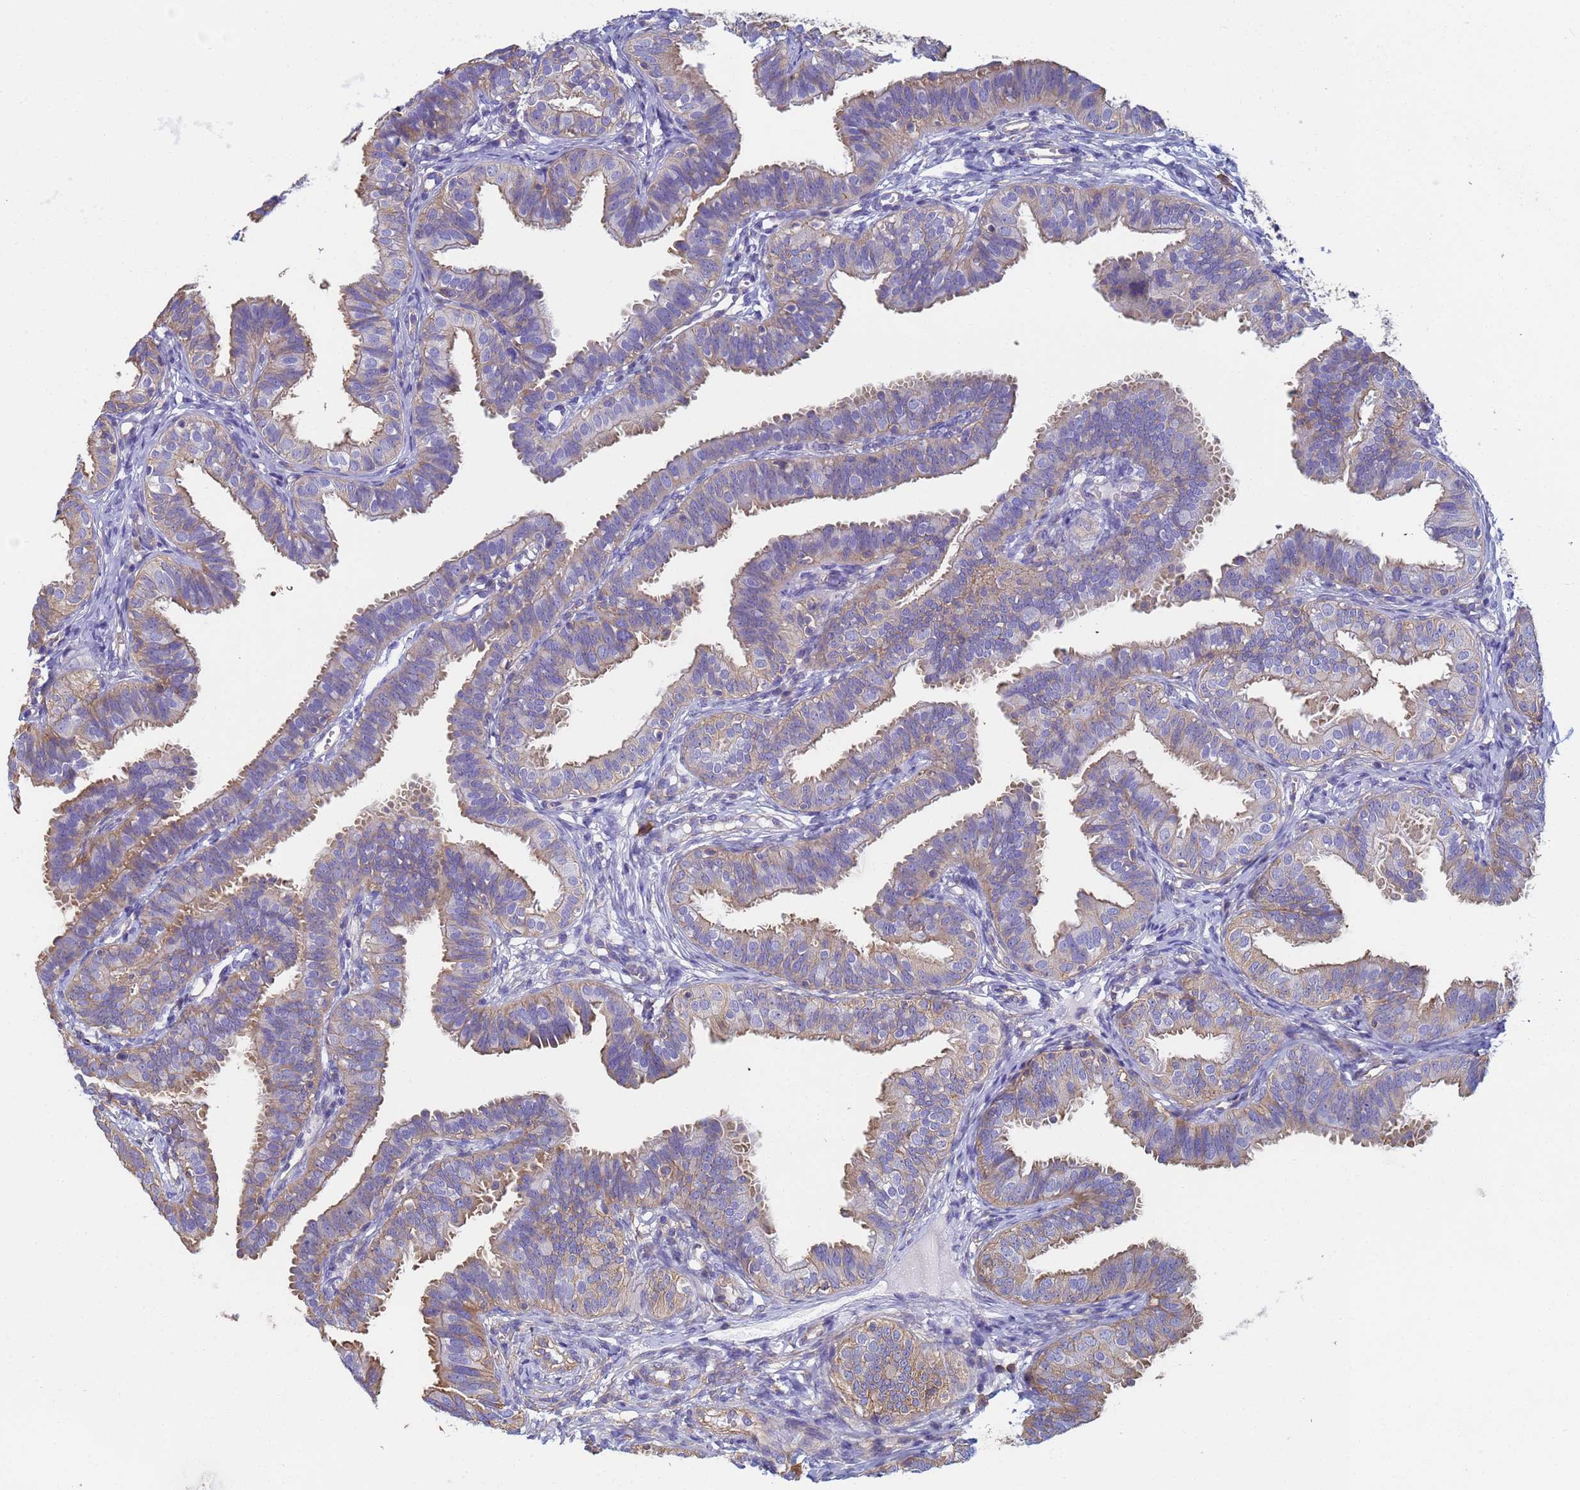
{"staining": {"intensity": "weak", "quantity": "25%-75%", "location": "cytoplasmic/membranous"}, "tissue": "fallopian tube", "cell_type": "Glandular cells", "image_type": "normal", "snomed": [{"axis": "morphology", "description": "Normal tissue, NOS"}, {"axis": "topography", "description": "Fallopian tube"}], "caption": "Weak cytoplasmic/membranous expression is identified in approximately 25%-75% of glandular cells in benign fallopian tube. The protein is stained brown, and the nuclei are stained in blue (DAB (3,3'-diaminobenzidine) IHC with brightfield microscopy, high magnification).", "gene": "ZNG1A", "patient": {"sex": "female", "age": 35}}